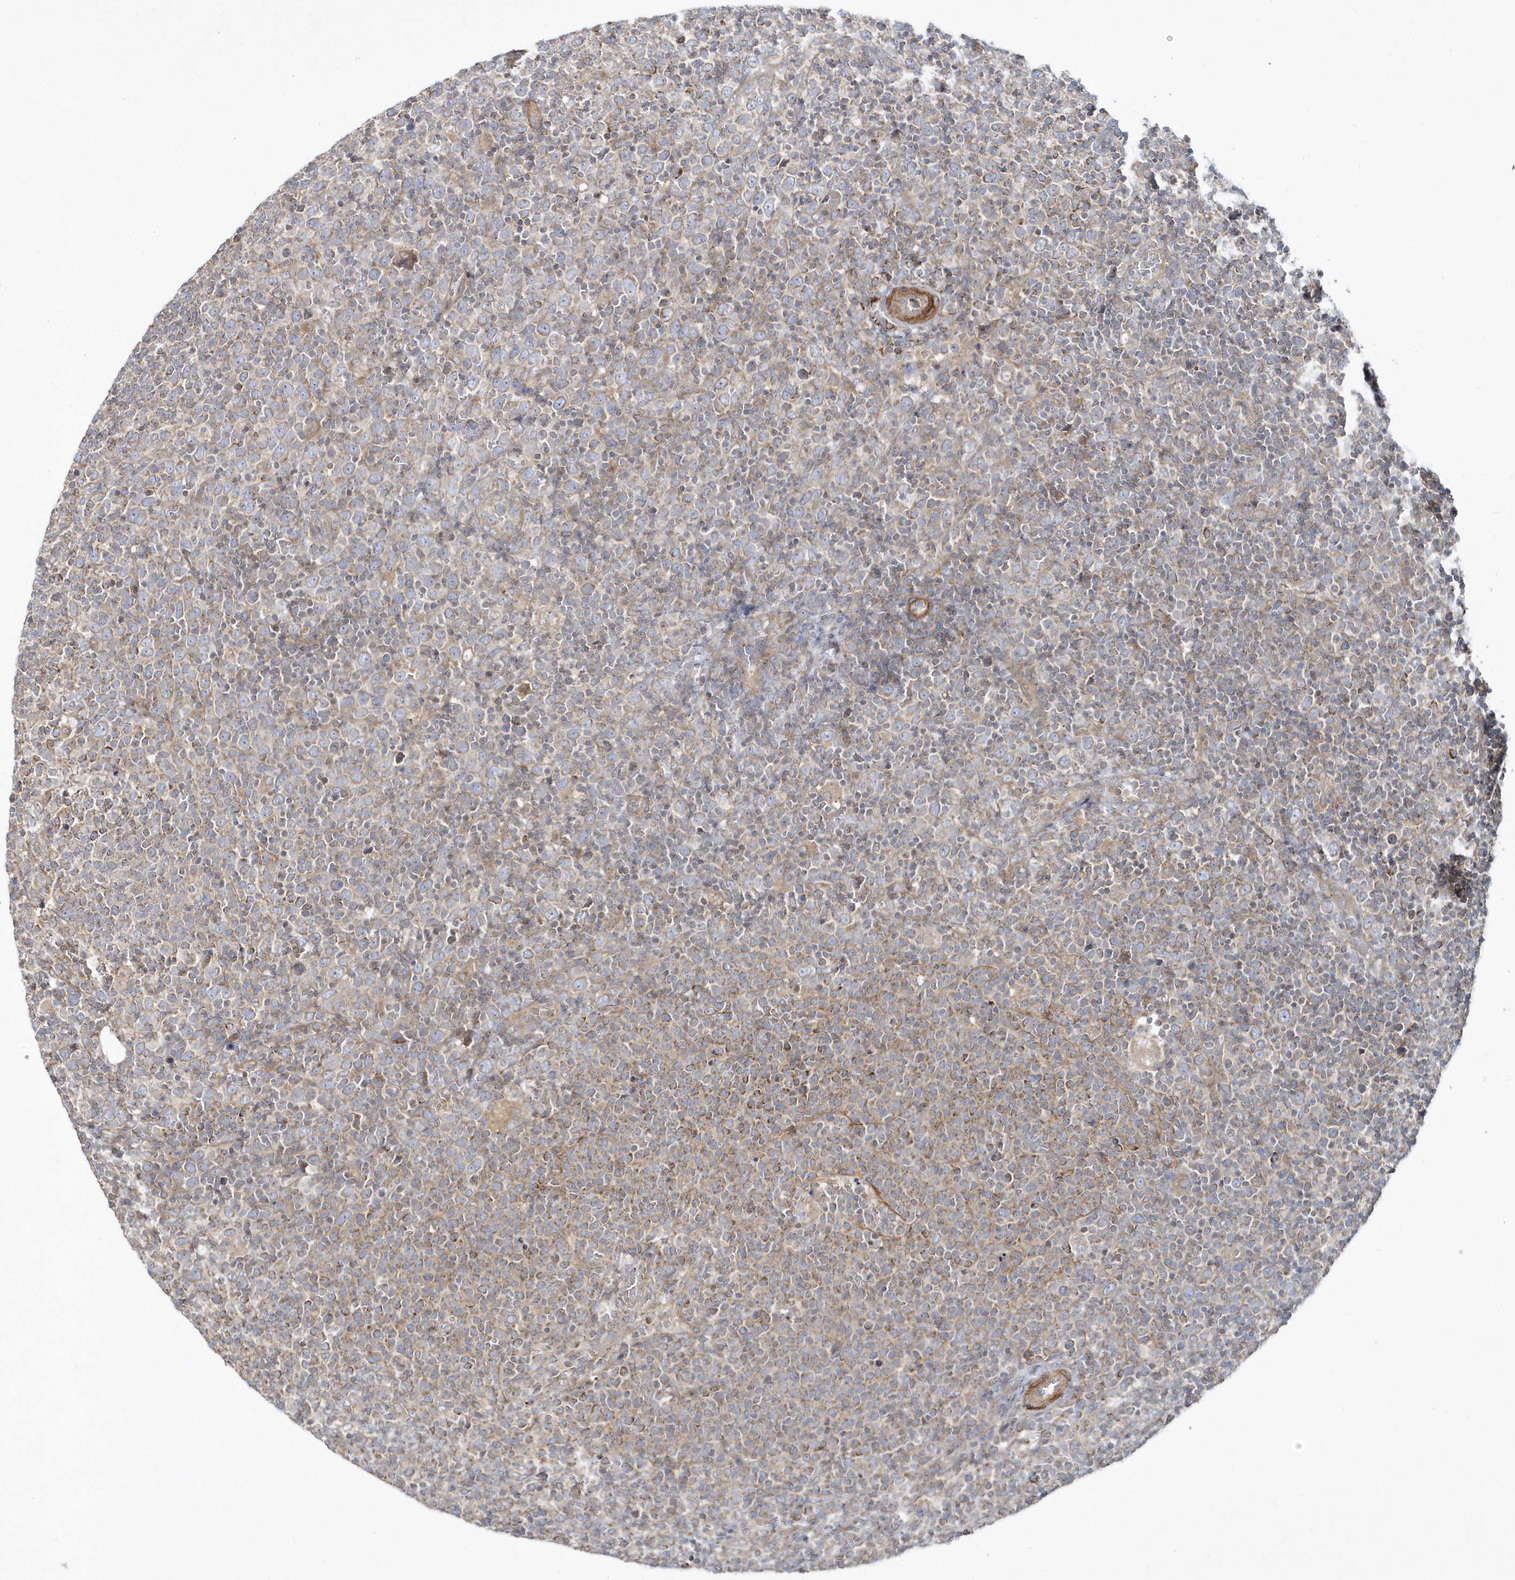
{"staining": {"intensity": "moderate", "quantity": "25%-75%", "location": "cytoplasmic/membranous"}, "tissue": "lymphoma", "cell_type": "Tumor cells", "image_type": "cancer", "snomed": [{"axis": "morphology", "description": "Malignant lymphoma, non-Hodgkin's type, High grade"}, {"axis": "topography", "description": "Lymph node"}], "caption": "Human lymphoma stained for a protein (brown) shows moderate cytoplasmic/membranous positive positivity in about 25%-75% of tumor cells.", "gene": "LEXM", "patient": {"sex": "male", "age": 61}}